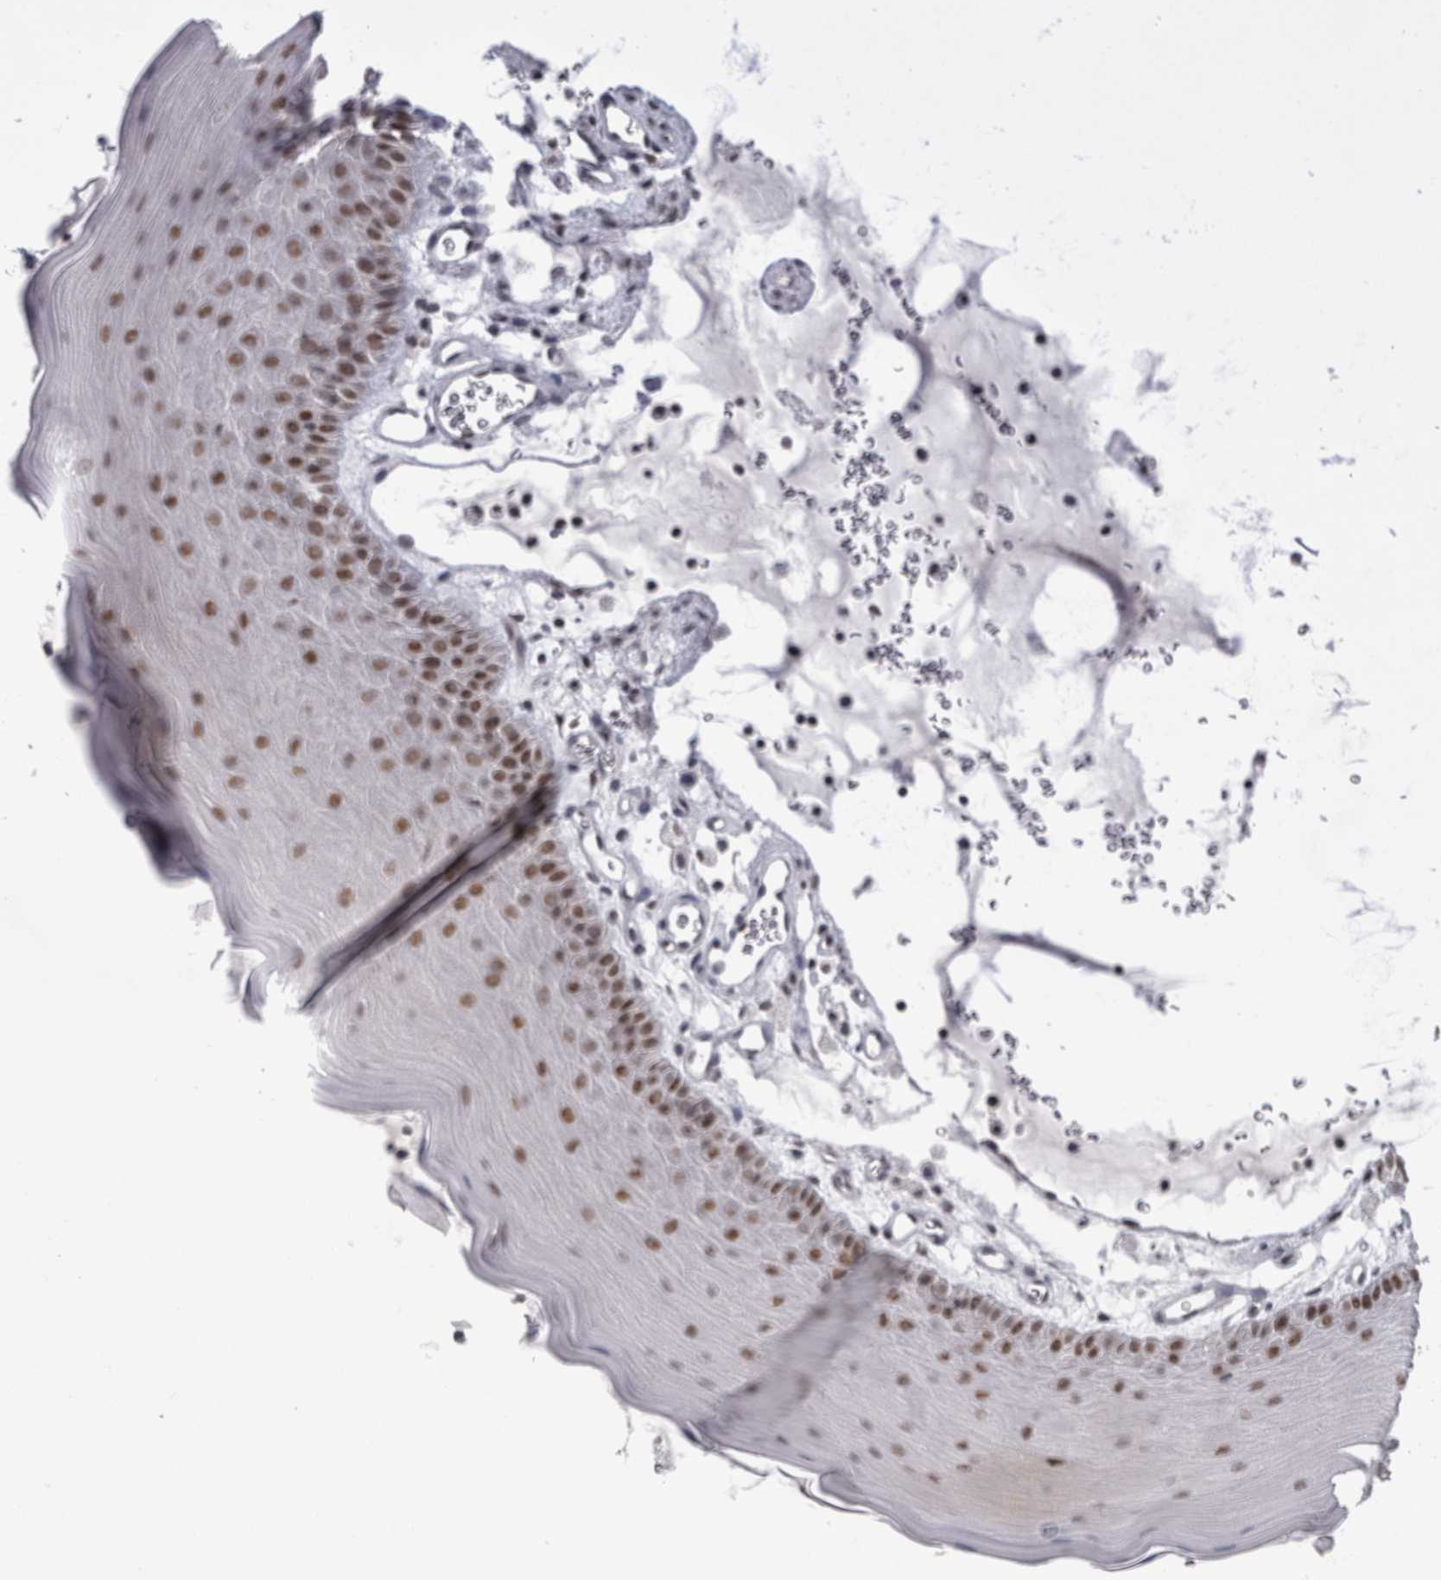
{"staining": {"intensity": "moderate", "quantity": ">75%", "location": "nuclear"}, "tissue": "oral mucosa", "cell_type": "Squamous epithelial cells", "image_type": "normal", "snomed": [{"axis": "morphology", "description": "Normal tissue, NOS"}, {"axis": "topography", "description": "Oral tissue"}], "caption": "Normal oral mucosa shows moderate nuclear staining in approximately >75% of squamous epithelial cells, visualized by immunohistochemistry.", "gene": "PSMB2", "patient": {"sex": "male", "age": 13}}